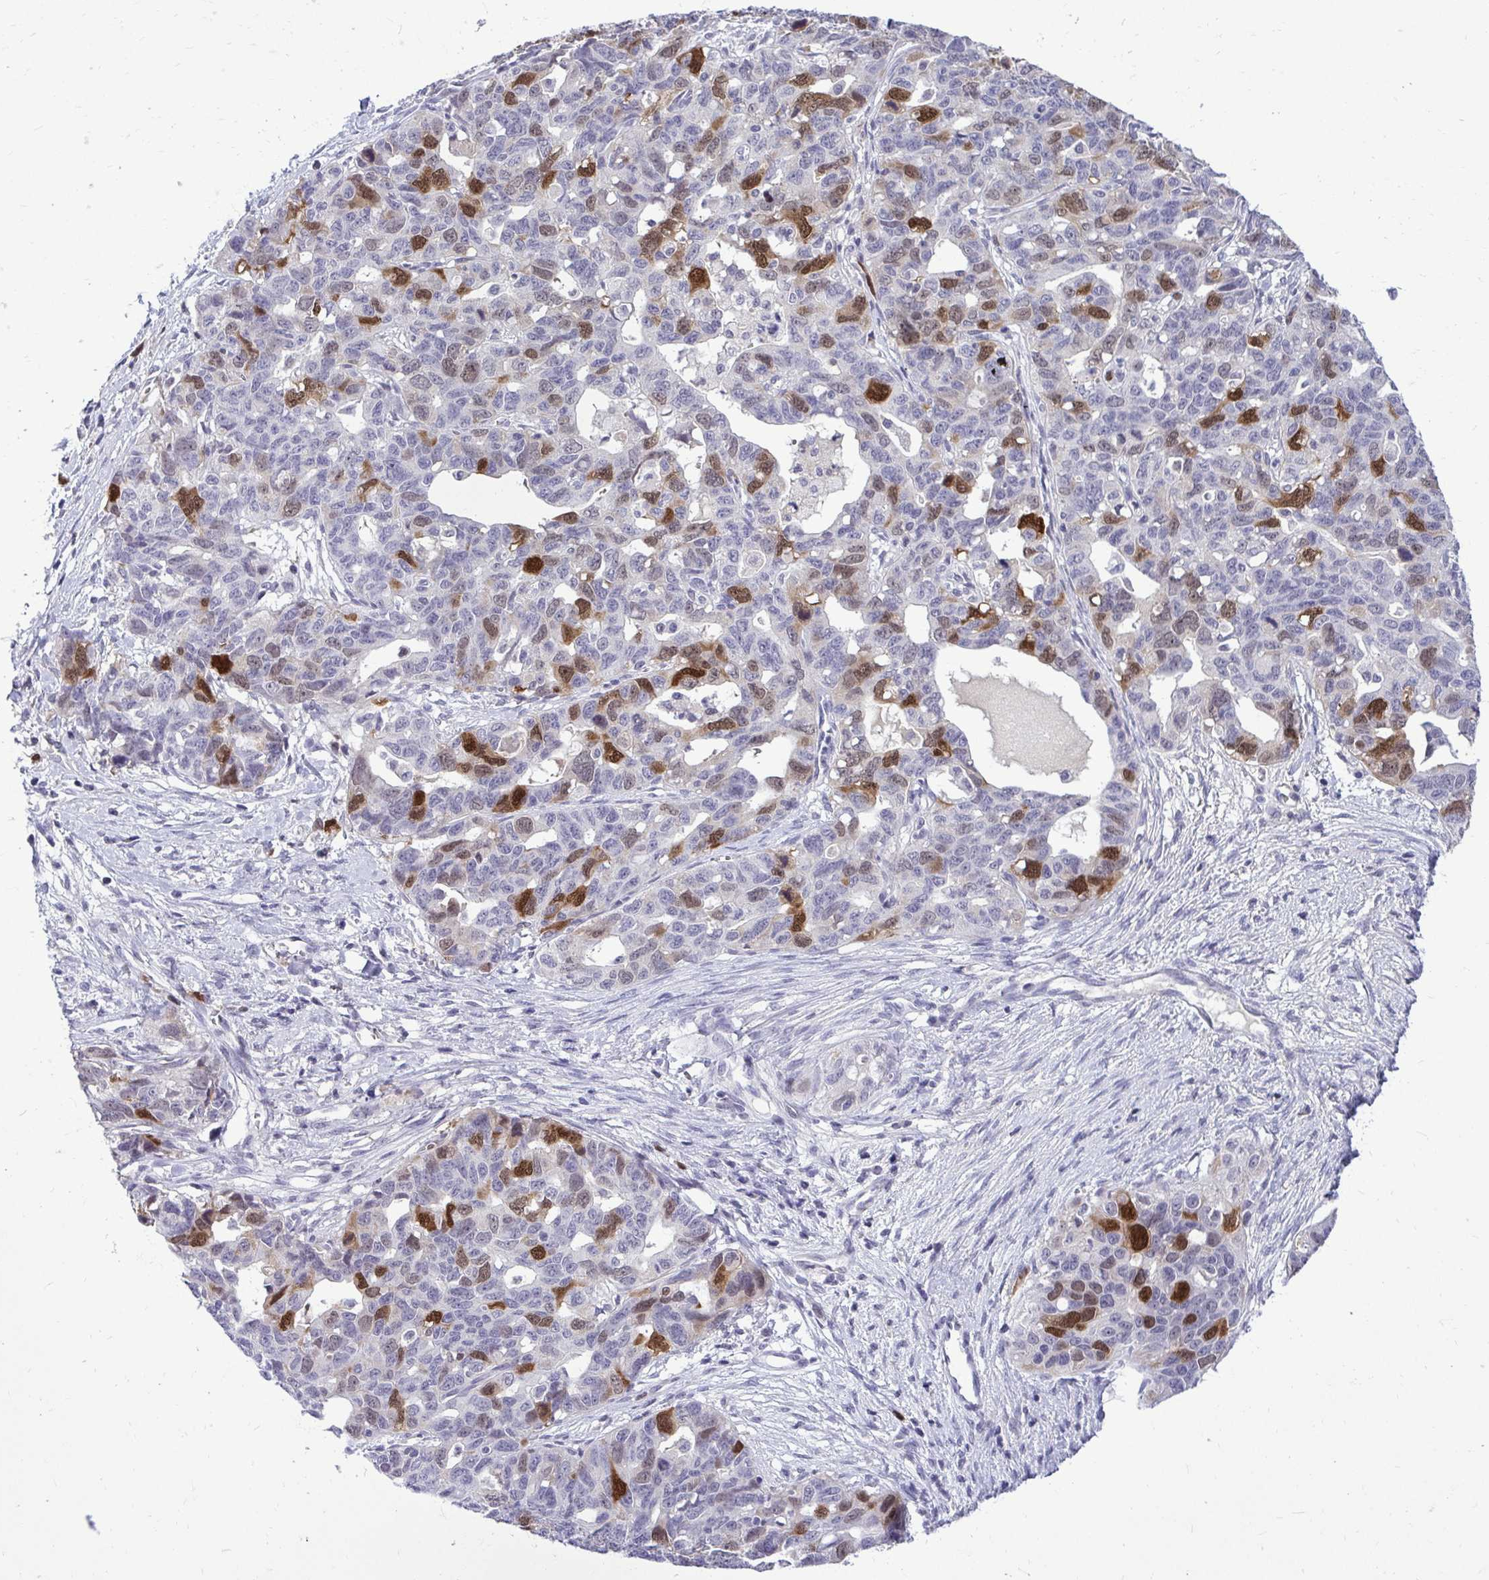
{"staining": {"intensity": "strong", "quantity": "<25%", "location": "cytoplasmic/membranous,nuclear"}, "tissue": "ovarian cancer", "cell_type": "Tumor cells", "image_type": "cancer", "snomed": [{"axis": "morphology", "description": "Cystadenocarcinoma, serous, NOS"}, {"axis": "topography", "description": "Ovary"}], "caption": "An IHC micrograph of neoplastic tissue is shown. Protein staining in brown labels strong cytoplasmic/membranous and nuclear positivity in ovarian cancer within tumor cells.", "gene": "CDC20", "patient": {"sex": "female", "age": 69}}